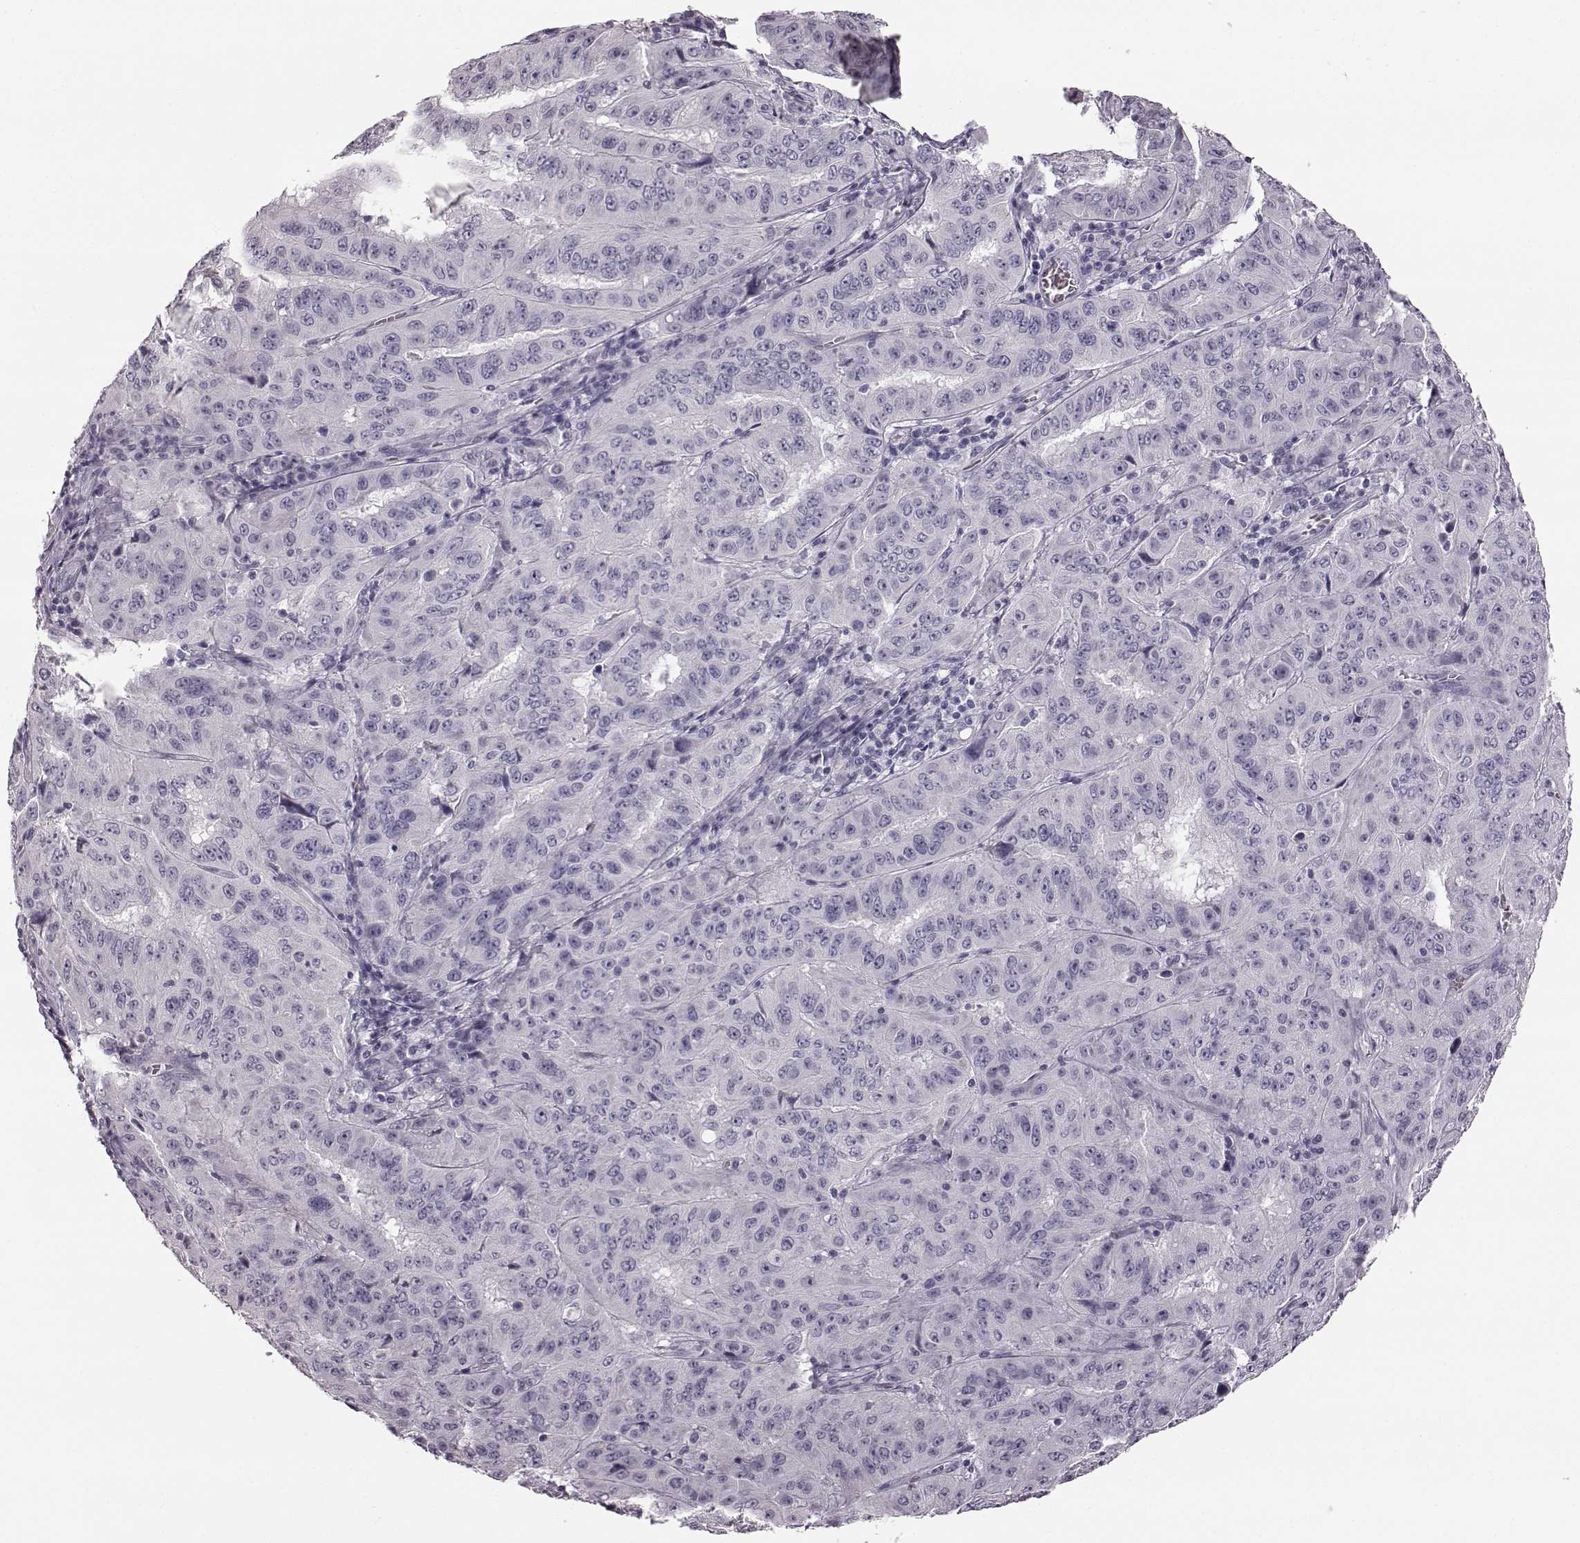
{"staining": {"intensity": "negative", "quantity": "none", "location": "none"}, "tissue": "pancreatic cancer", "cell_type": "Tumor cells", "image_type": "cancer", "snomed": [{"axis": "morphology", "description": "Adenocarcinoma, NOS"}, {"axis": "topography", "description": "Pancreas"}], "caption": "Immunohistochemistry photomicrograph of neoplastic tissue: human pancreatic cancer stained with DAB (3,3'-diaminobenzidine) reveals no significant protein positivity in tumor cells.", "gene": "ZNF433", "patient": {"sex": "male", "age": 63}}